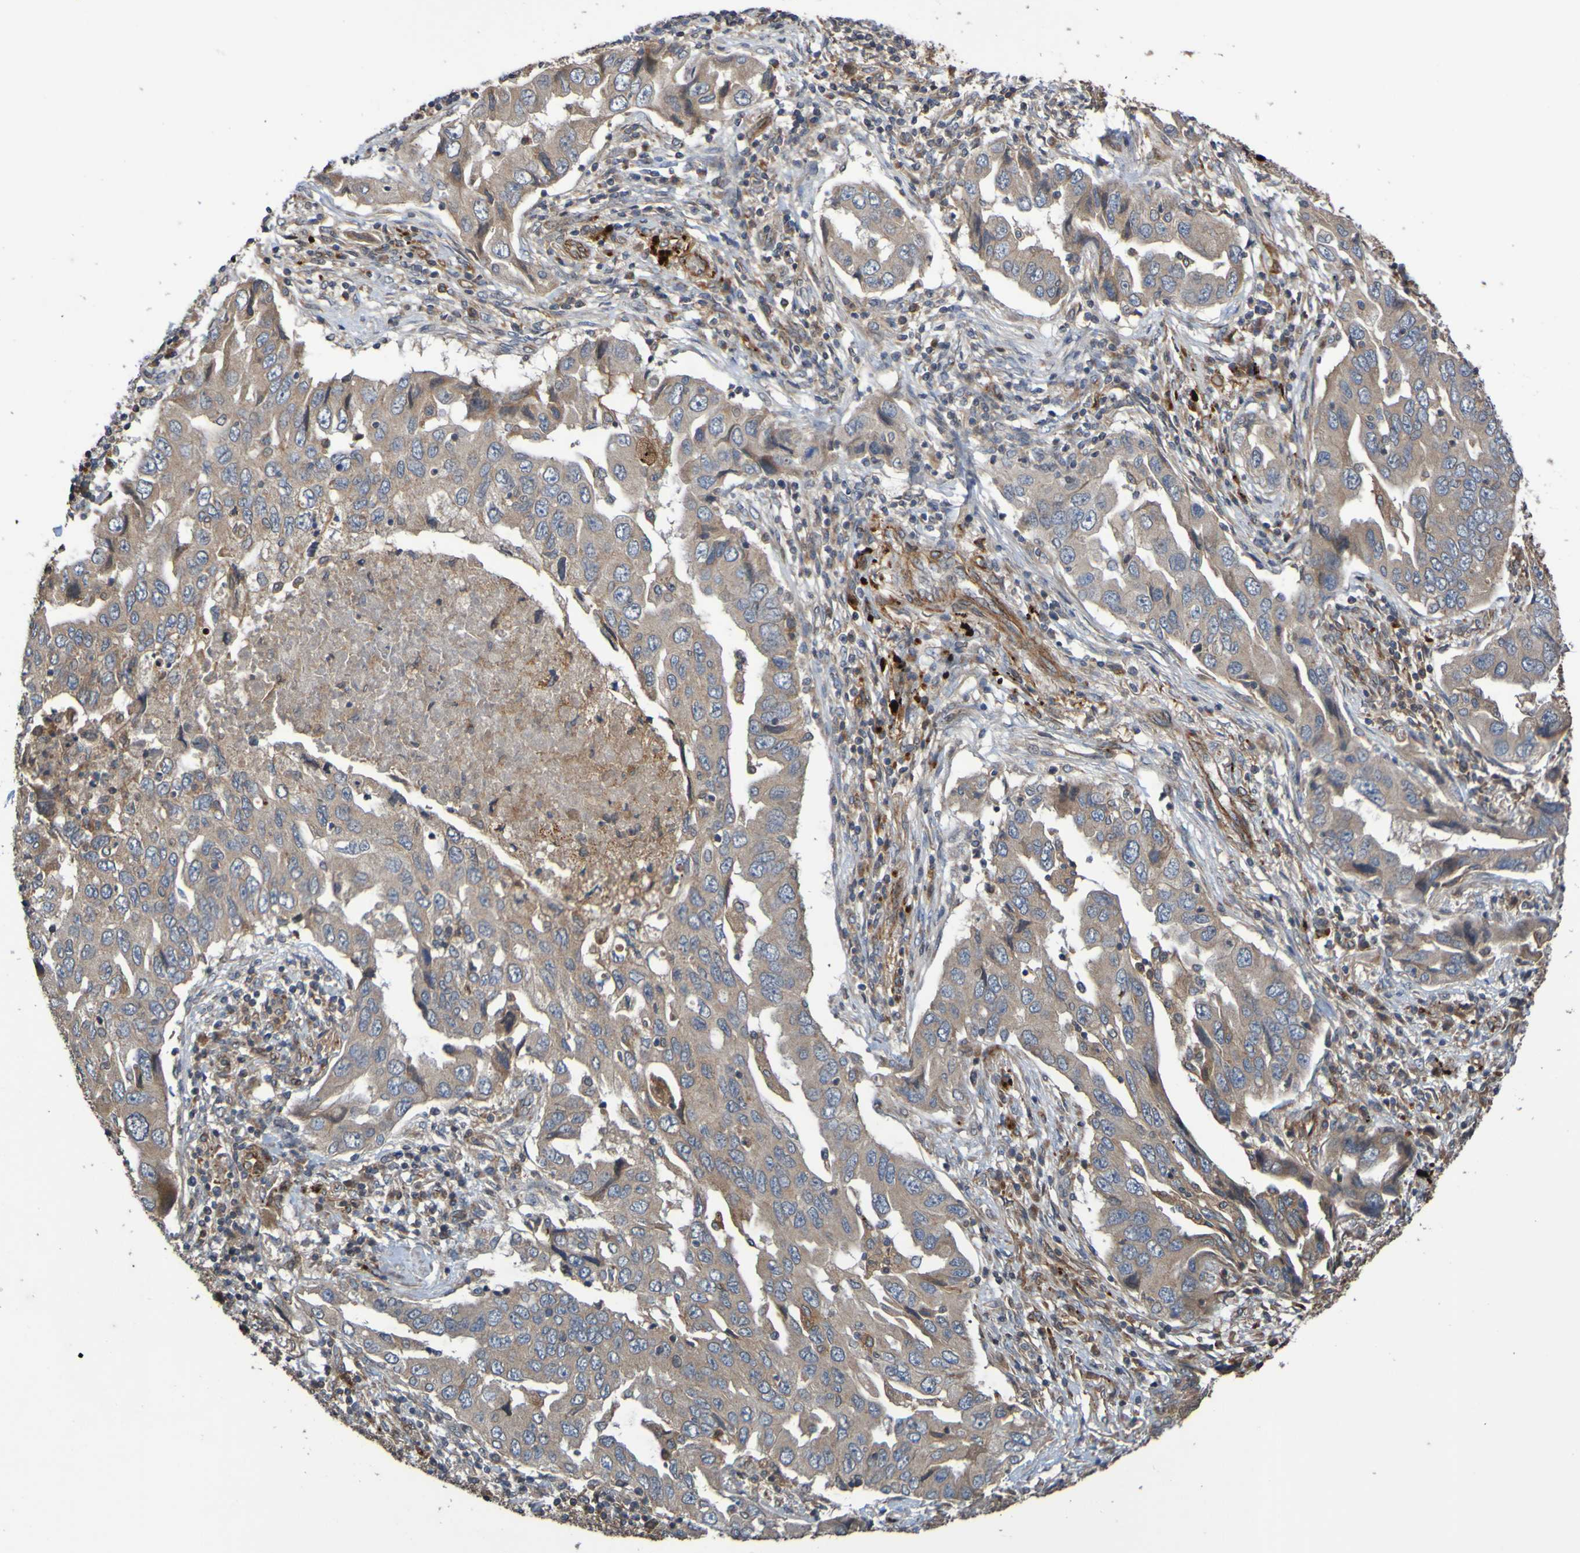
{"staining": {"intensity": "moderate", "quantity": ">75%", "location": "cytoplasmic/membranous"}, "tissue": "lung cancer", "cell_type": "Tumor cells", "image_type": "cancer", "snomed": [{"axis": "morphology", "description": "Adenocarcinoma, NOS"}, {"axis": "topography", "description": "Lung"}], "caption": "Moderate cytoplasmic/membranous staining for a protein is seen in approximately >75% of tumor cells of lung adenocarcinoma using IHC.", "gene": "UCN", "patient": {"sex": "female", "age": 65}}